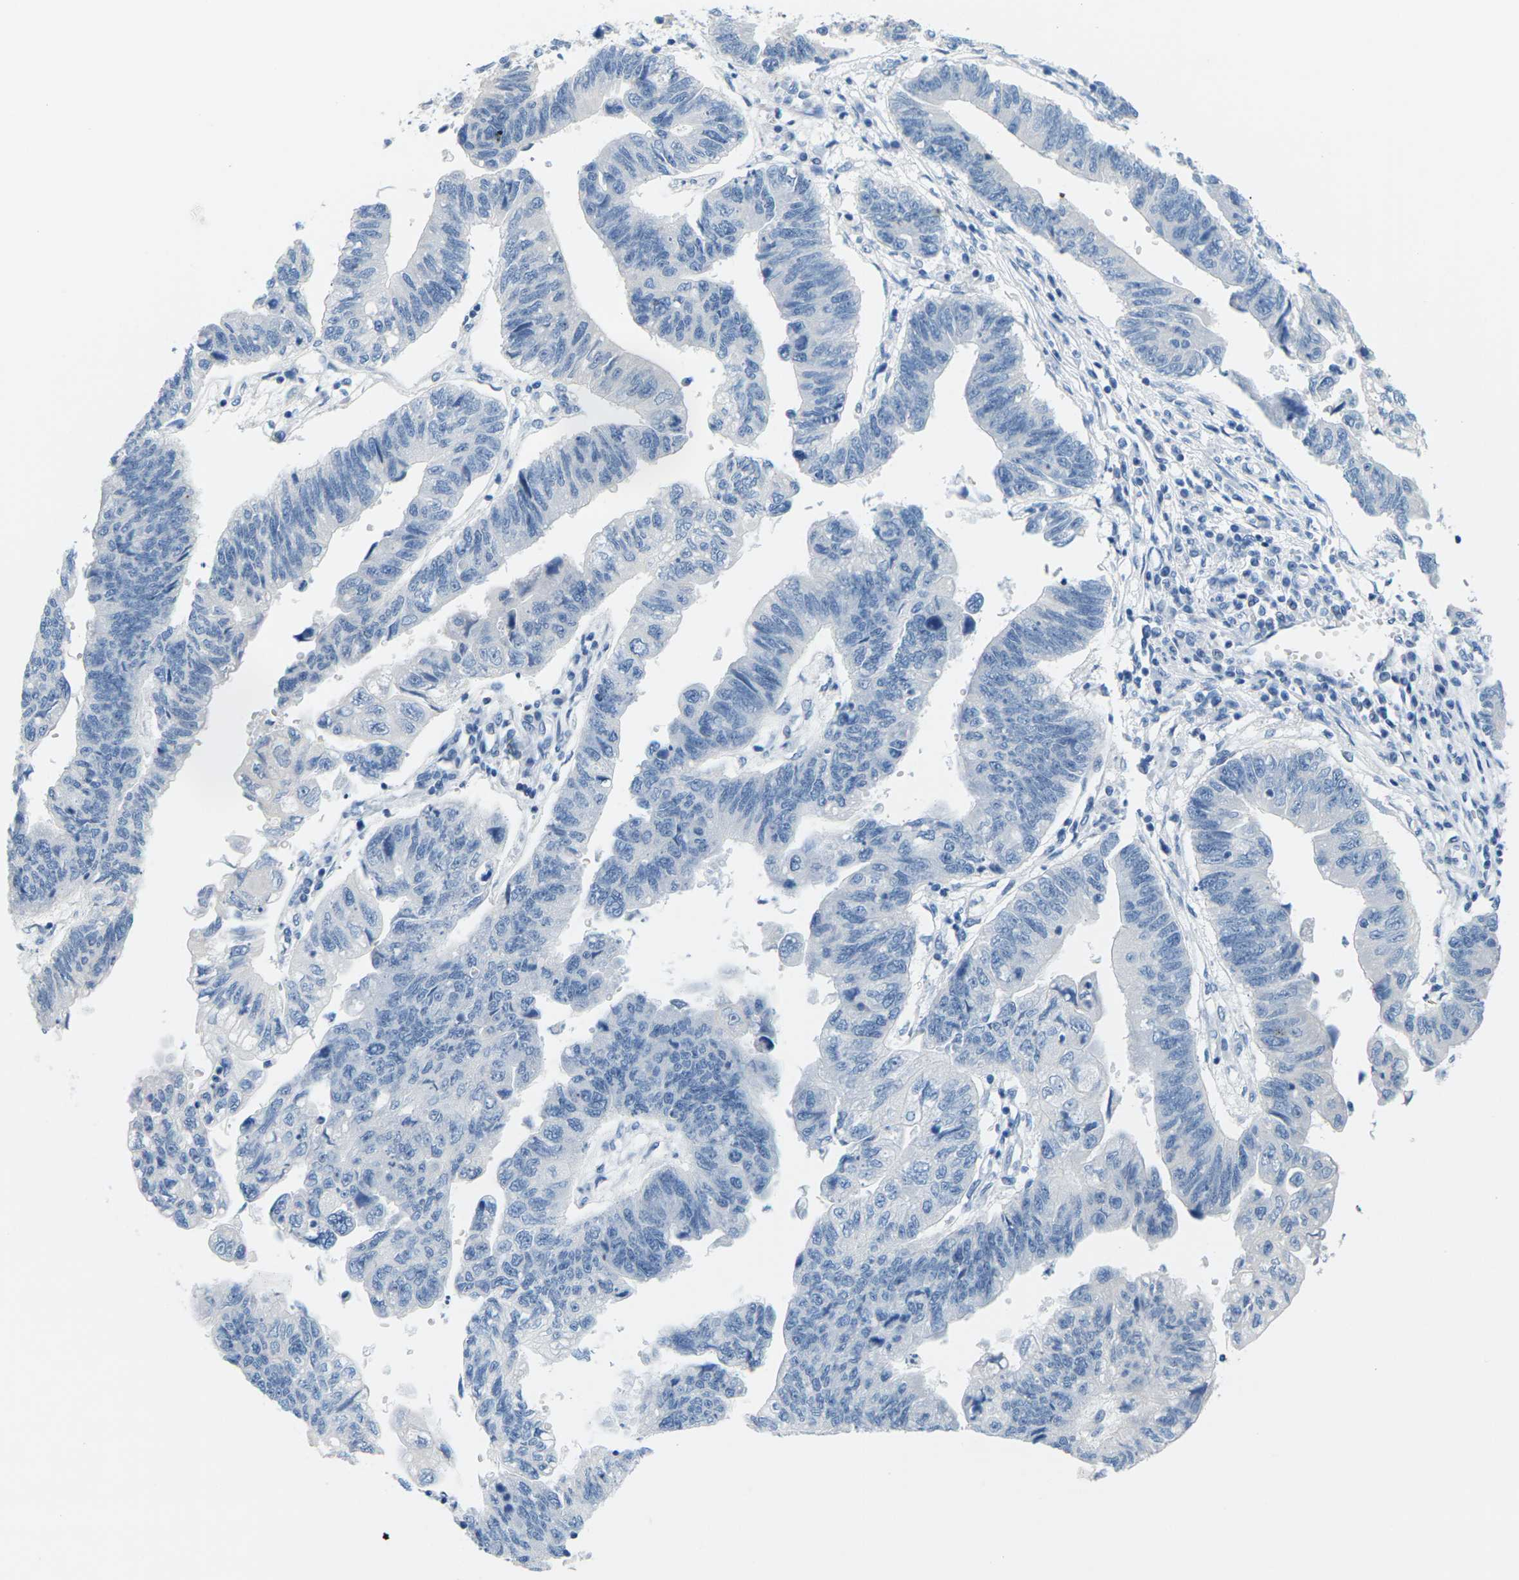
{"staining": {"intensity": "negative", "quantity": "none", "location": "none"}, "tissue": "stomach cancer", "cell_type": "Tumor cells", "image_type": "cancer", "snomed": [{"axis": "morphology", "description": "Adenocarcinoma, NOS"}, {"axis": "topography", "description": "Stomach"}], "caption": "Immunohistochemical staining of stomach cancer (adenocarcinoma) exhibits no significant staining in tumor cells.", "gene": "SLC12A1", "patient": {"sex": "male", "age": 59}}